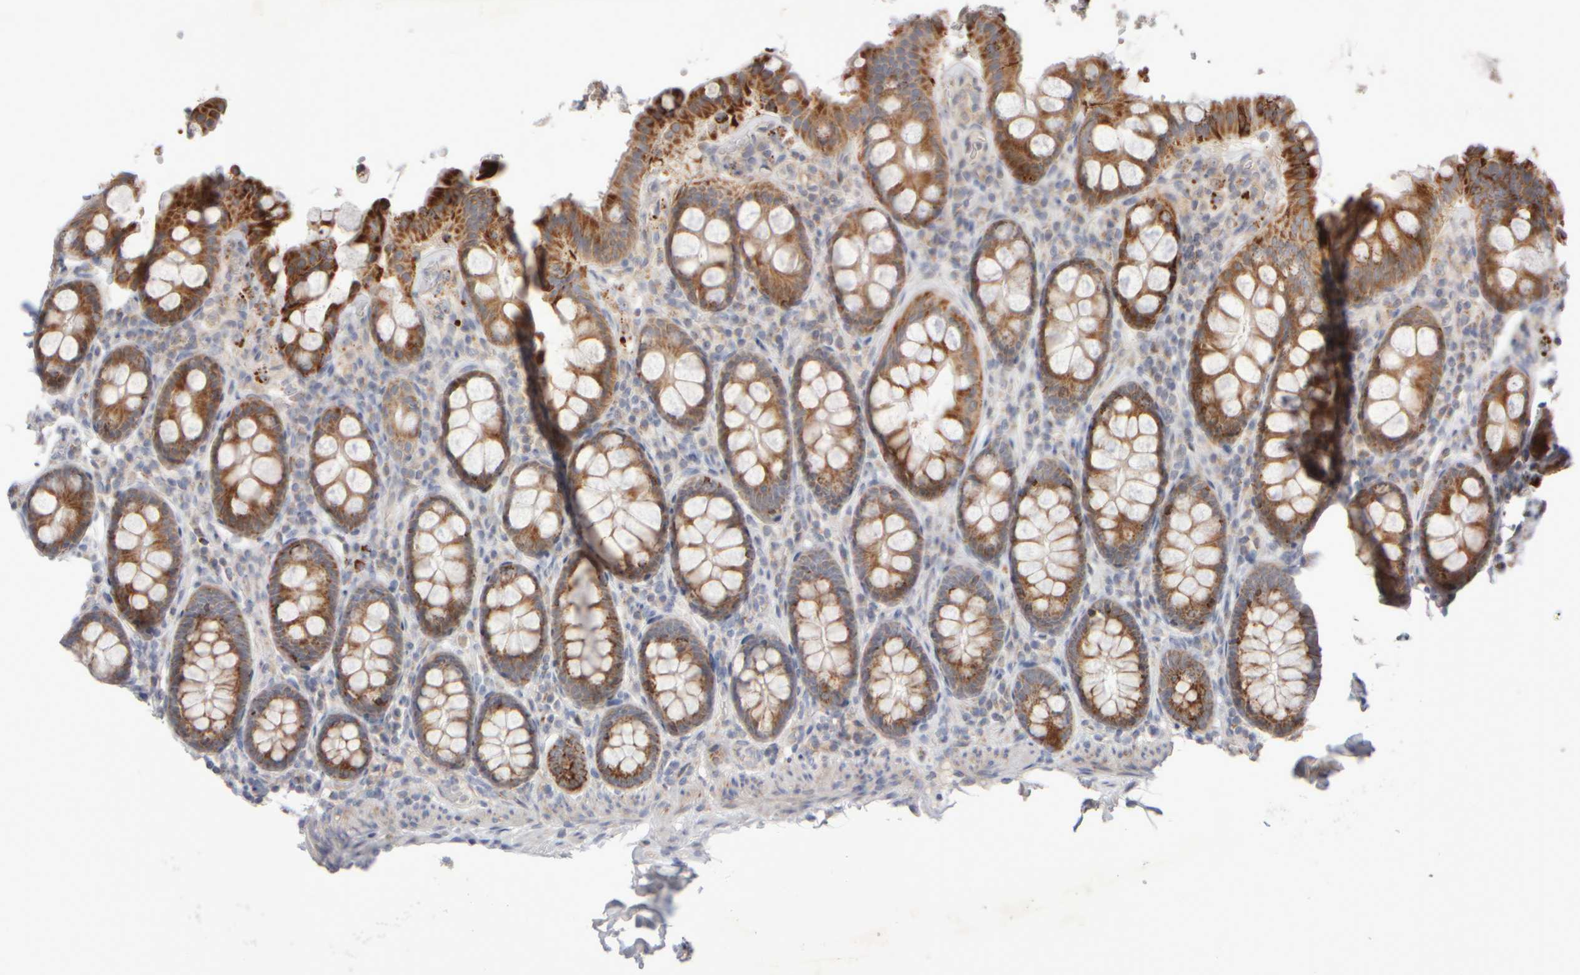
{"staining": {"intensity": "negative", "quantity": "none", "location": "none"}, "tissue": "colon", "cell_type": "Endothelial cells", "image_type": "normal", "snomed": [{"axis": "morphology", "description": "Normal tissue, NOS"}, {"axis": "topography", "description": "Colon"}, {"axis": "topography", "description": "Peripheral nerve tissue"}], "caption": "An image of colon stained for a protein exhibits no brown staining in endothelial cells. (DAB IHC visualized using brightfield microscopy, high magnification).", "gene": "CHADL", "patient": {"sex": "female", "age": 61}}